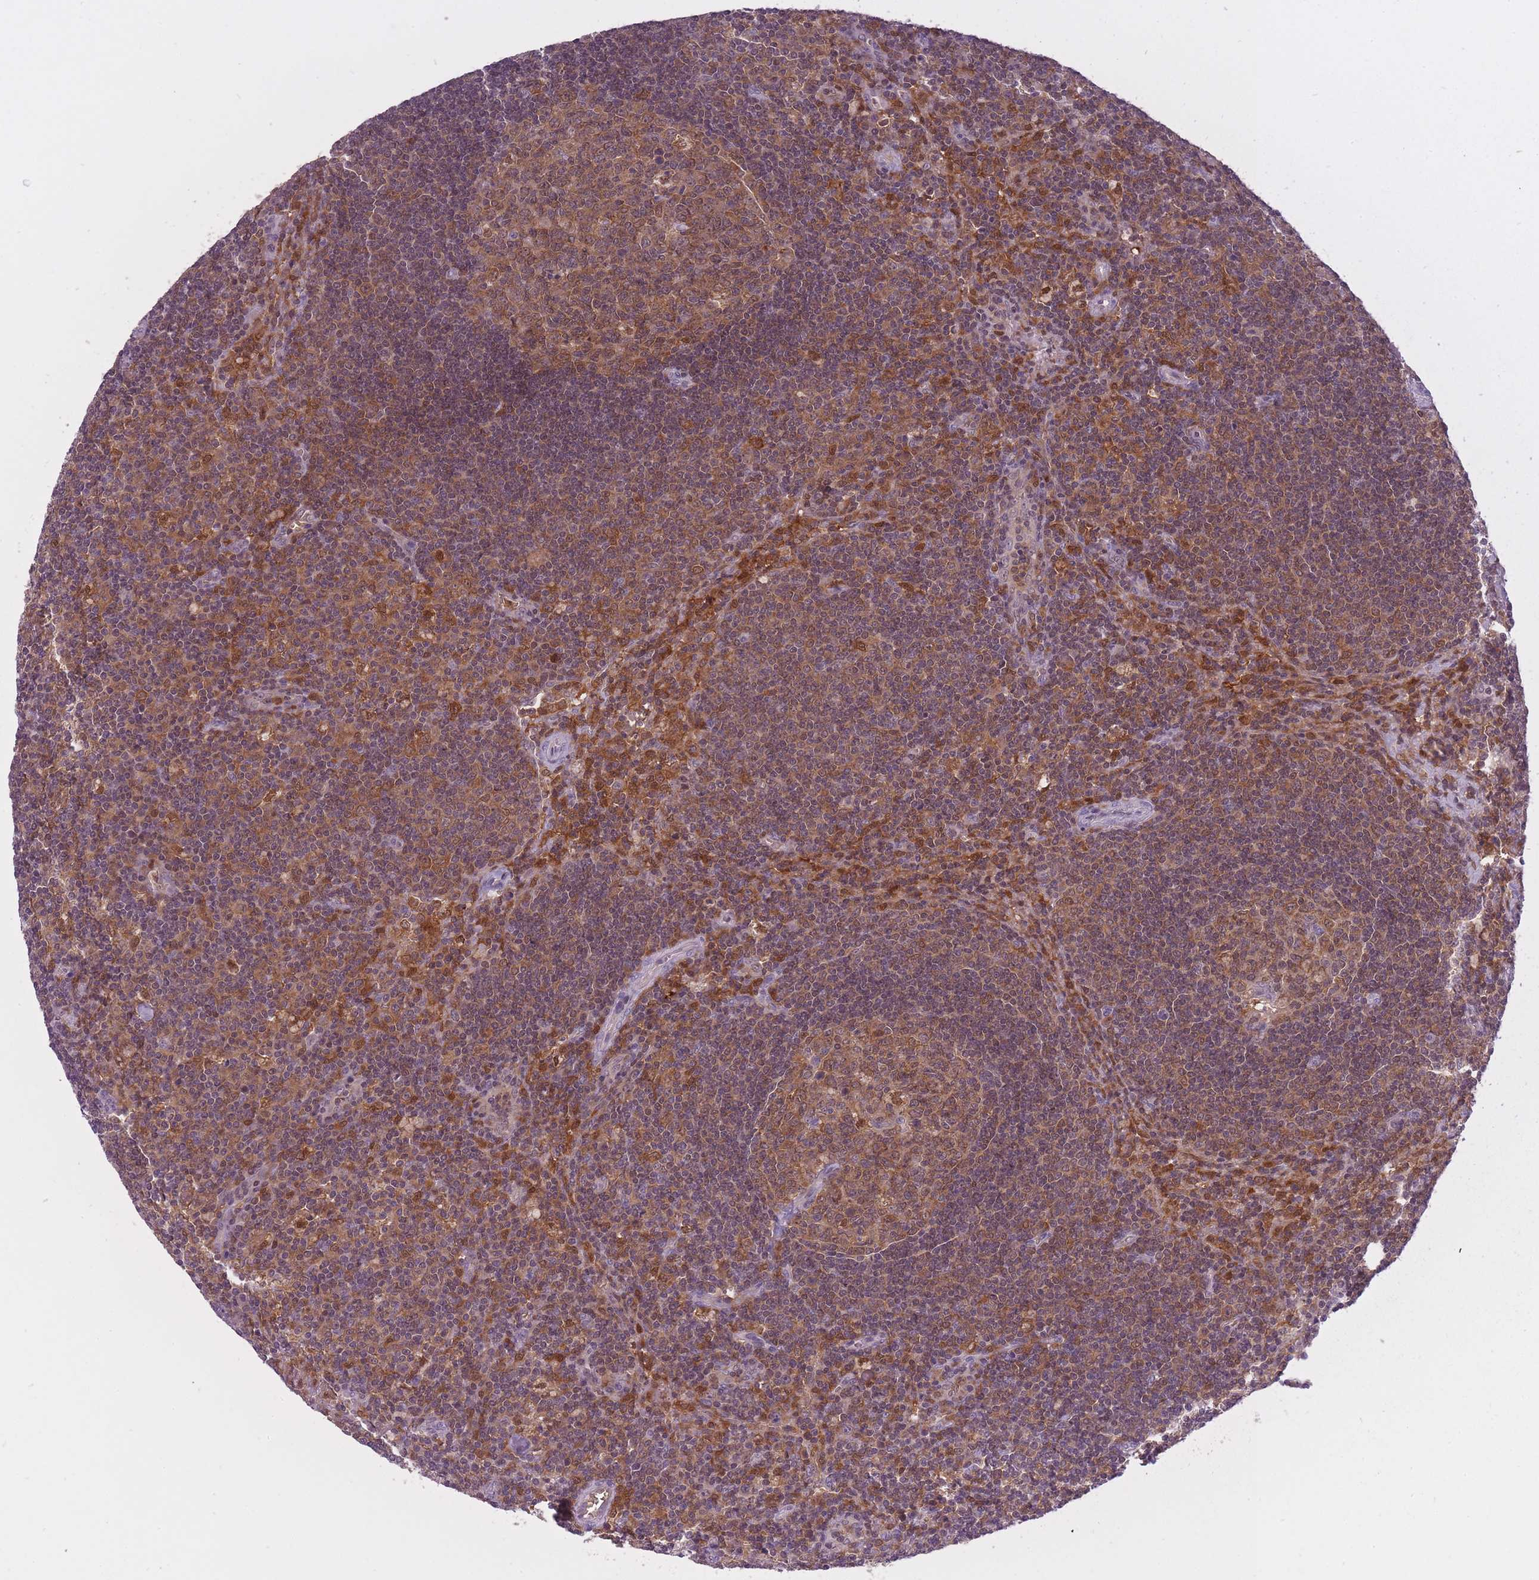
{"staining": {"intensity": "strong", "quantity": ">75%", "location": "cytoplasmic/membranous,nuclear"}, "tissue": "lymph node", "cell_type": "Germinal center cells", "image_type": "normal", "snomed": [{"axis": "morphology", "description": "Normal tissue, NOS"}, {"axis": "topography", "description": "Lymph node"}], "caption": "Approximately >75% of germinal center cells in unremarkable human lymph node reveal strong cytoplasmic/membranous,nuclear protein positivity as visualized by brown immunohistochemical staining.", "gene": "CXorf38", "patient": {"sex": "male", "age": 58}}